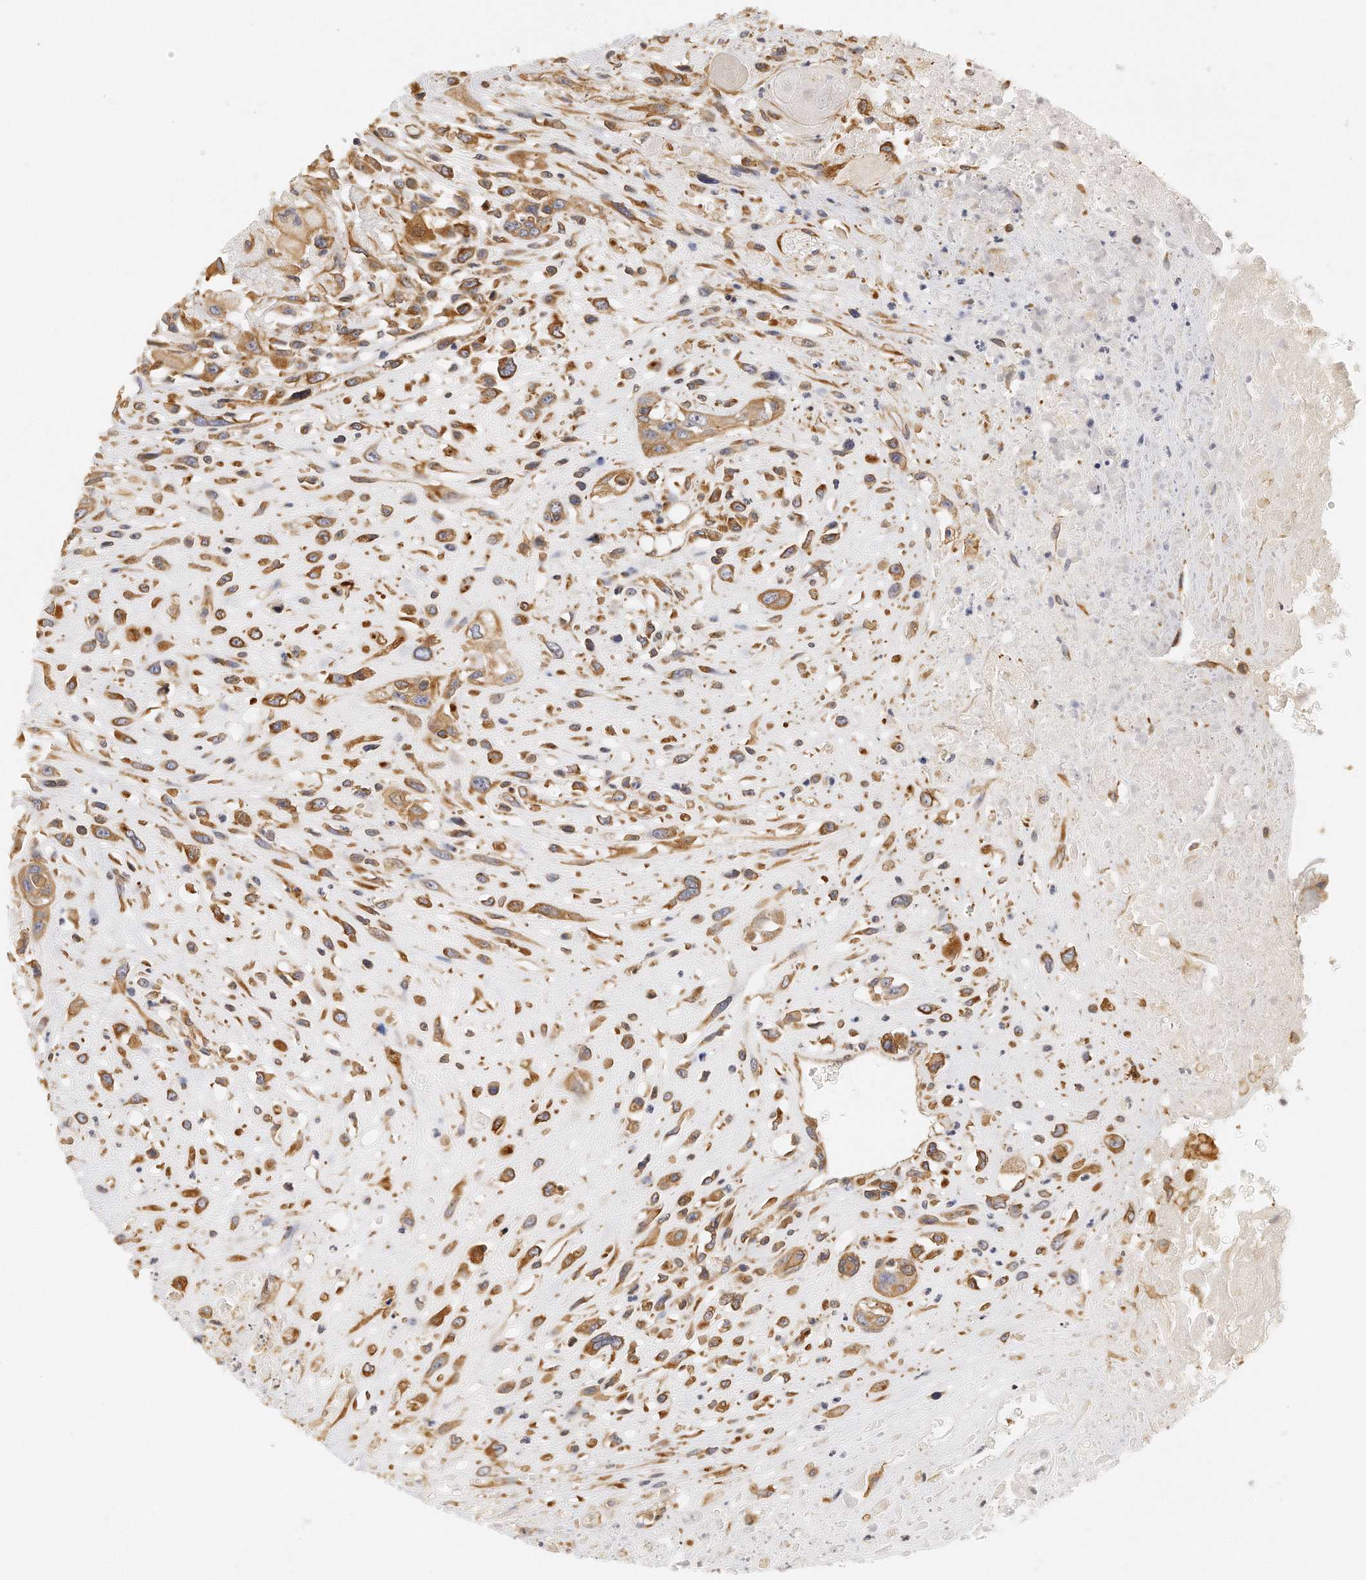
{"staining": {"intensity": "moderate", "quantity": ">75%", "location": "cytoplasmic/membranous"}, "tissue": "head and neck cancer", "cell_type": "Tumor cells", "image_type": "cancer", "snomed": [{"axis": "morphology", "description": "Necrosis, NOS"}, {"axis": "morphology", "description": "Neoplasm, malignant, NOS"}, {"axis": "topography", "description": "Salivary gland"}, {"axis": "topography", "description": "Head-Neck"}], "caption": "Moderate cytoplasmic/membranous staining for a protein is seen in approximately >75% of tumor cells of head and neck cancer using IHC.", "gene": "CHST7", "patient": {"sex": "male", "age": 43}}